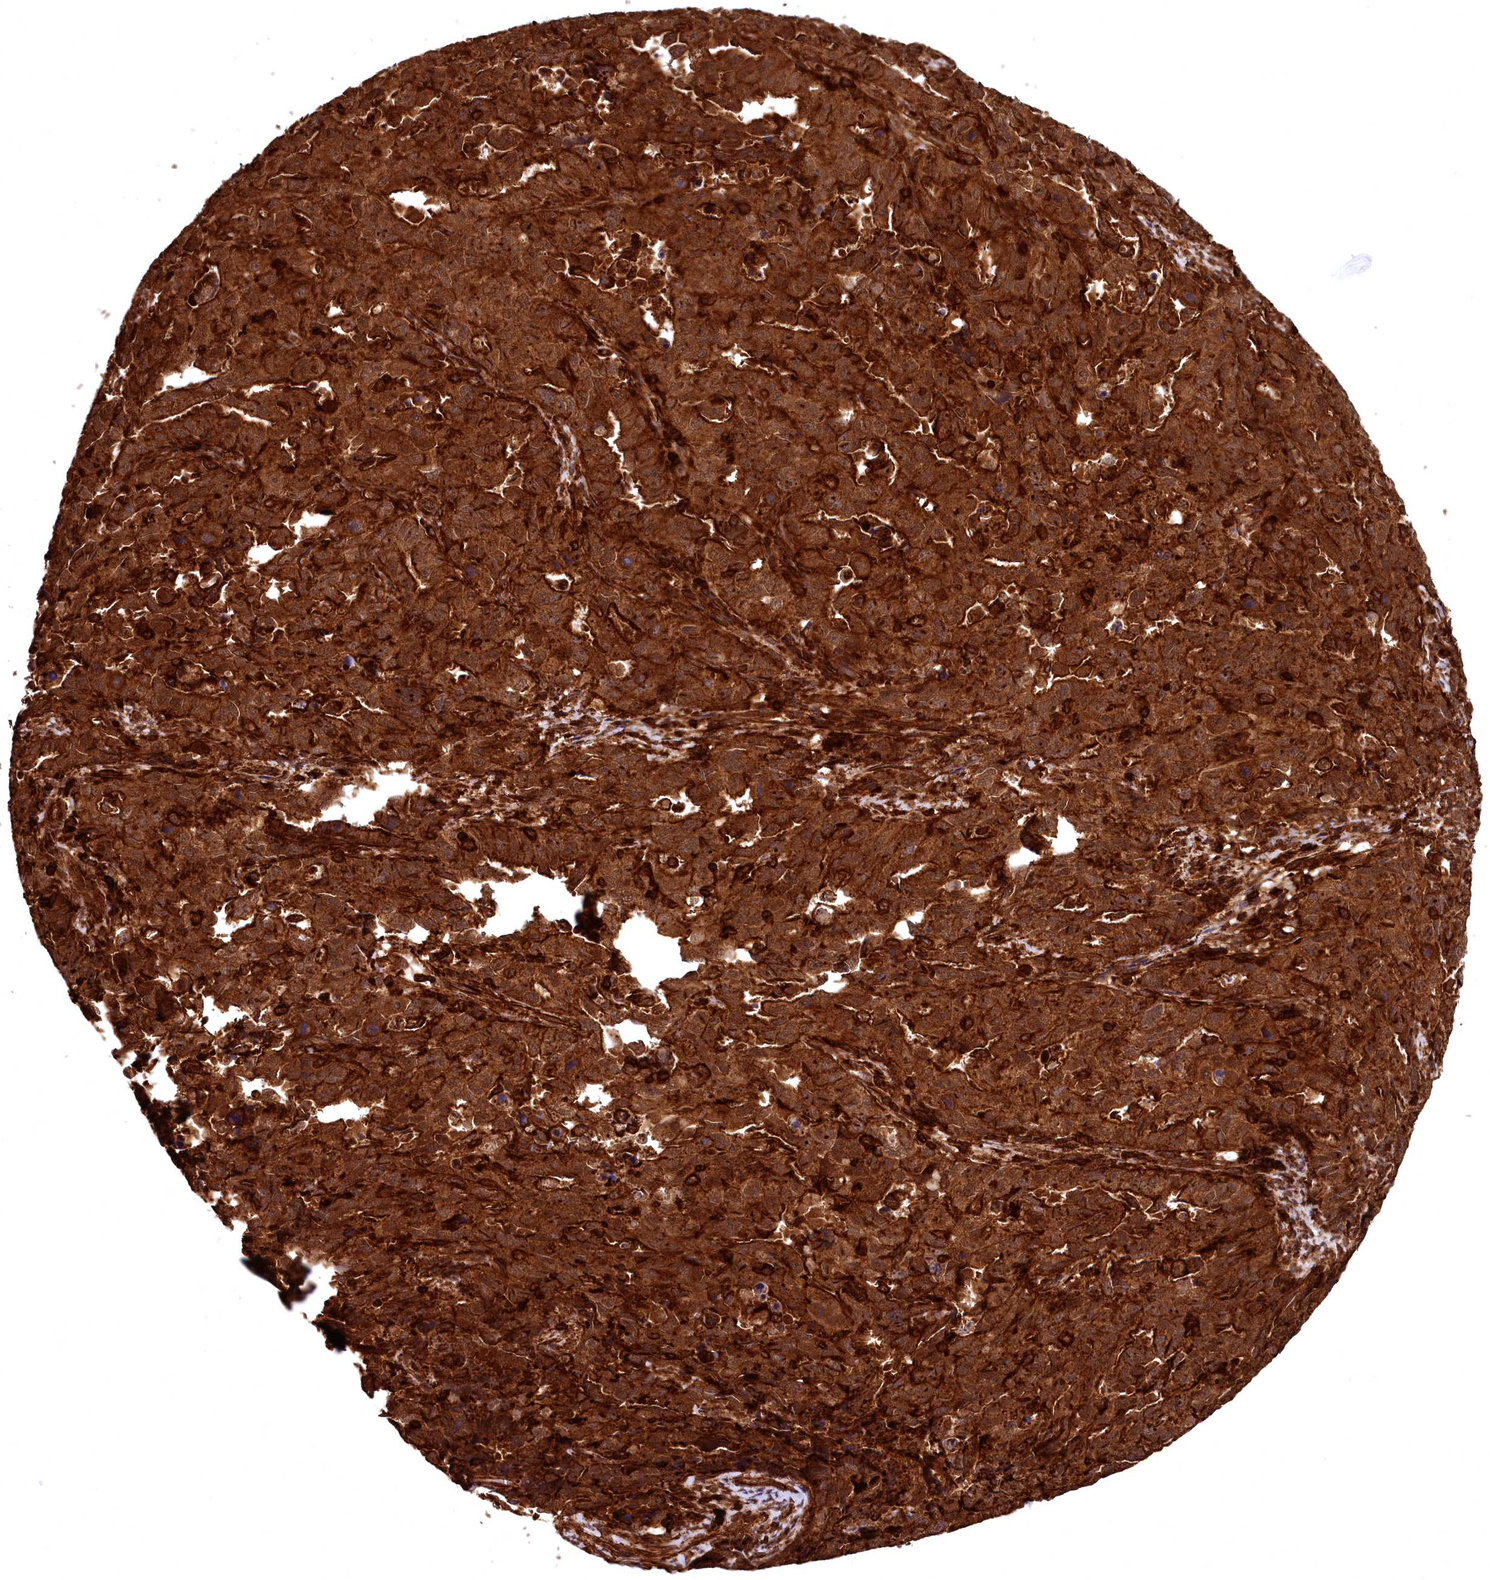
{"staining": {"intensity": "strong", "quantity": ">75%", "location": "cytoplasmic/membranous"}, "tissue": "endometrial cancer", "cell_type": "Tumor cells", "image_type": "cancer", "snomed": [{"axis": "morphology", "description": "Adenocarcinoma, NOS"}, {"axis": "topography", "description": "Endometrium"}], "caption": "Strong cytoplasmic/membranous protein staining is present in approximately >75% of tumor cells in endometrial cancer.", "gene": "STUB1", "patient": {"sex": "female", "age": 65}}